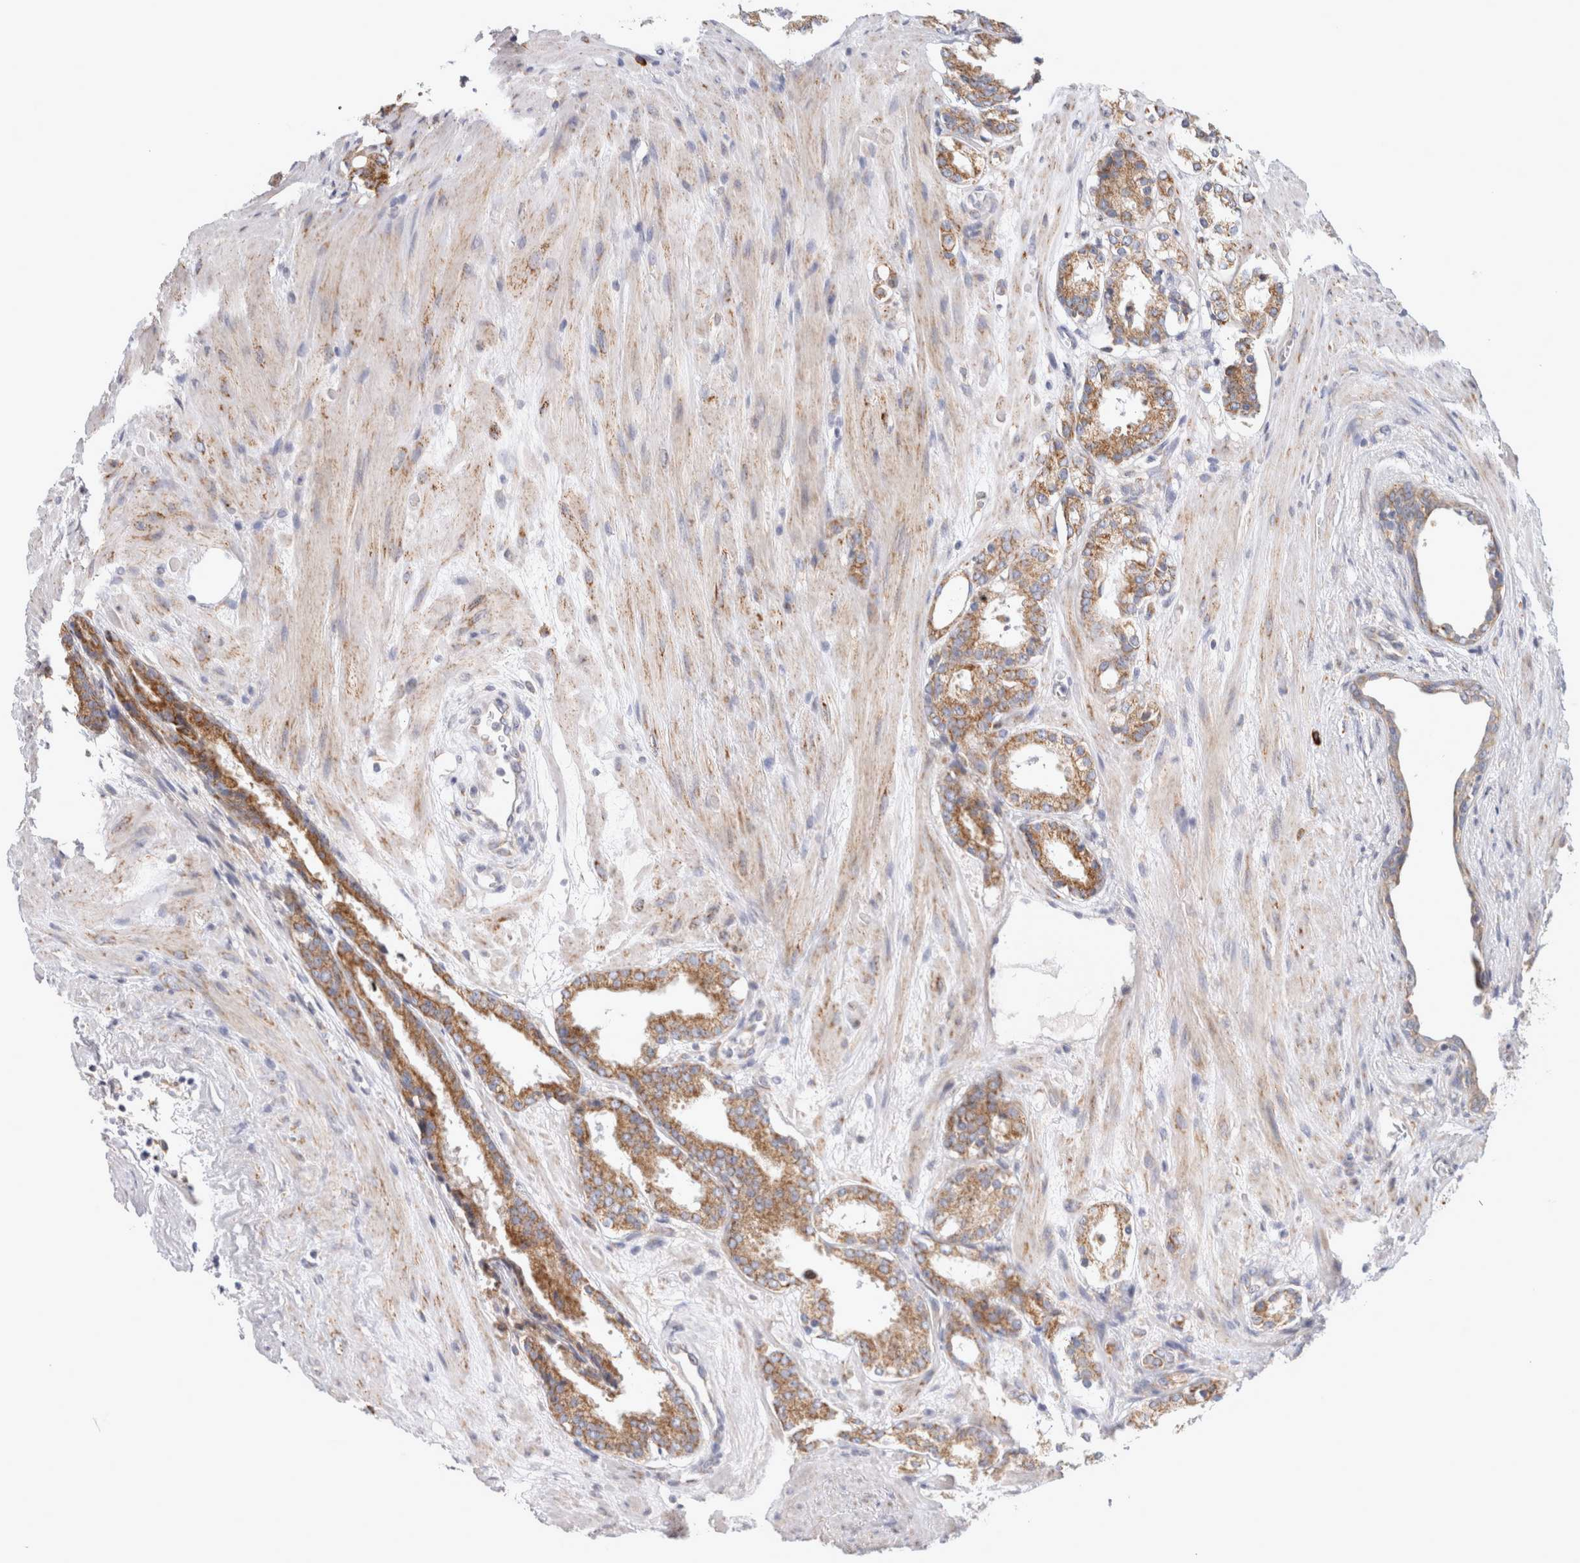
{"staining": {"intensity": "moderate", "quantity": ">75%", "location": "cytoplasmic/membranous"}, "tissue": "prostate cancer", "cell_type": "Tumor cells", "image_type": "cancer", "snomed": [{"axis": "morphology", "description": "Adenocarcinoma, Low grade"}, {"axis": "topography", "description": "Prostate"}], "caption": "An image of prostate cancer (low-grade adenocarcinoma) stained for a protein demonstrates moderate cytoplasmic/membranous brown staining in tumor cells.", "gene": "RPN2", "patient": {"sex": "male", "age": 69}}